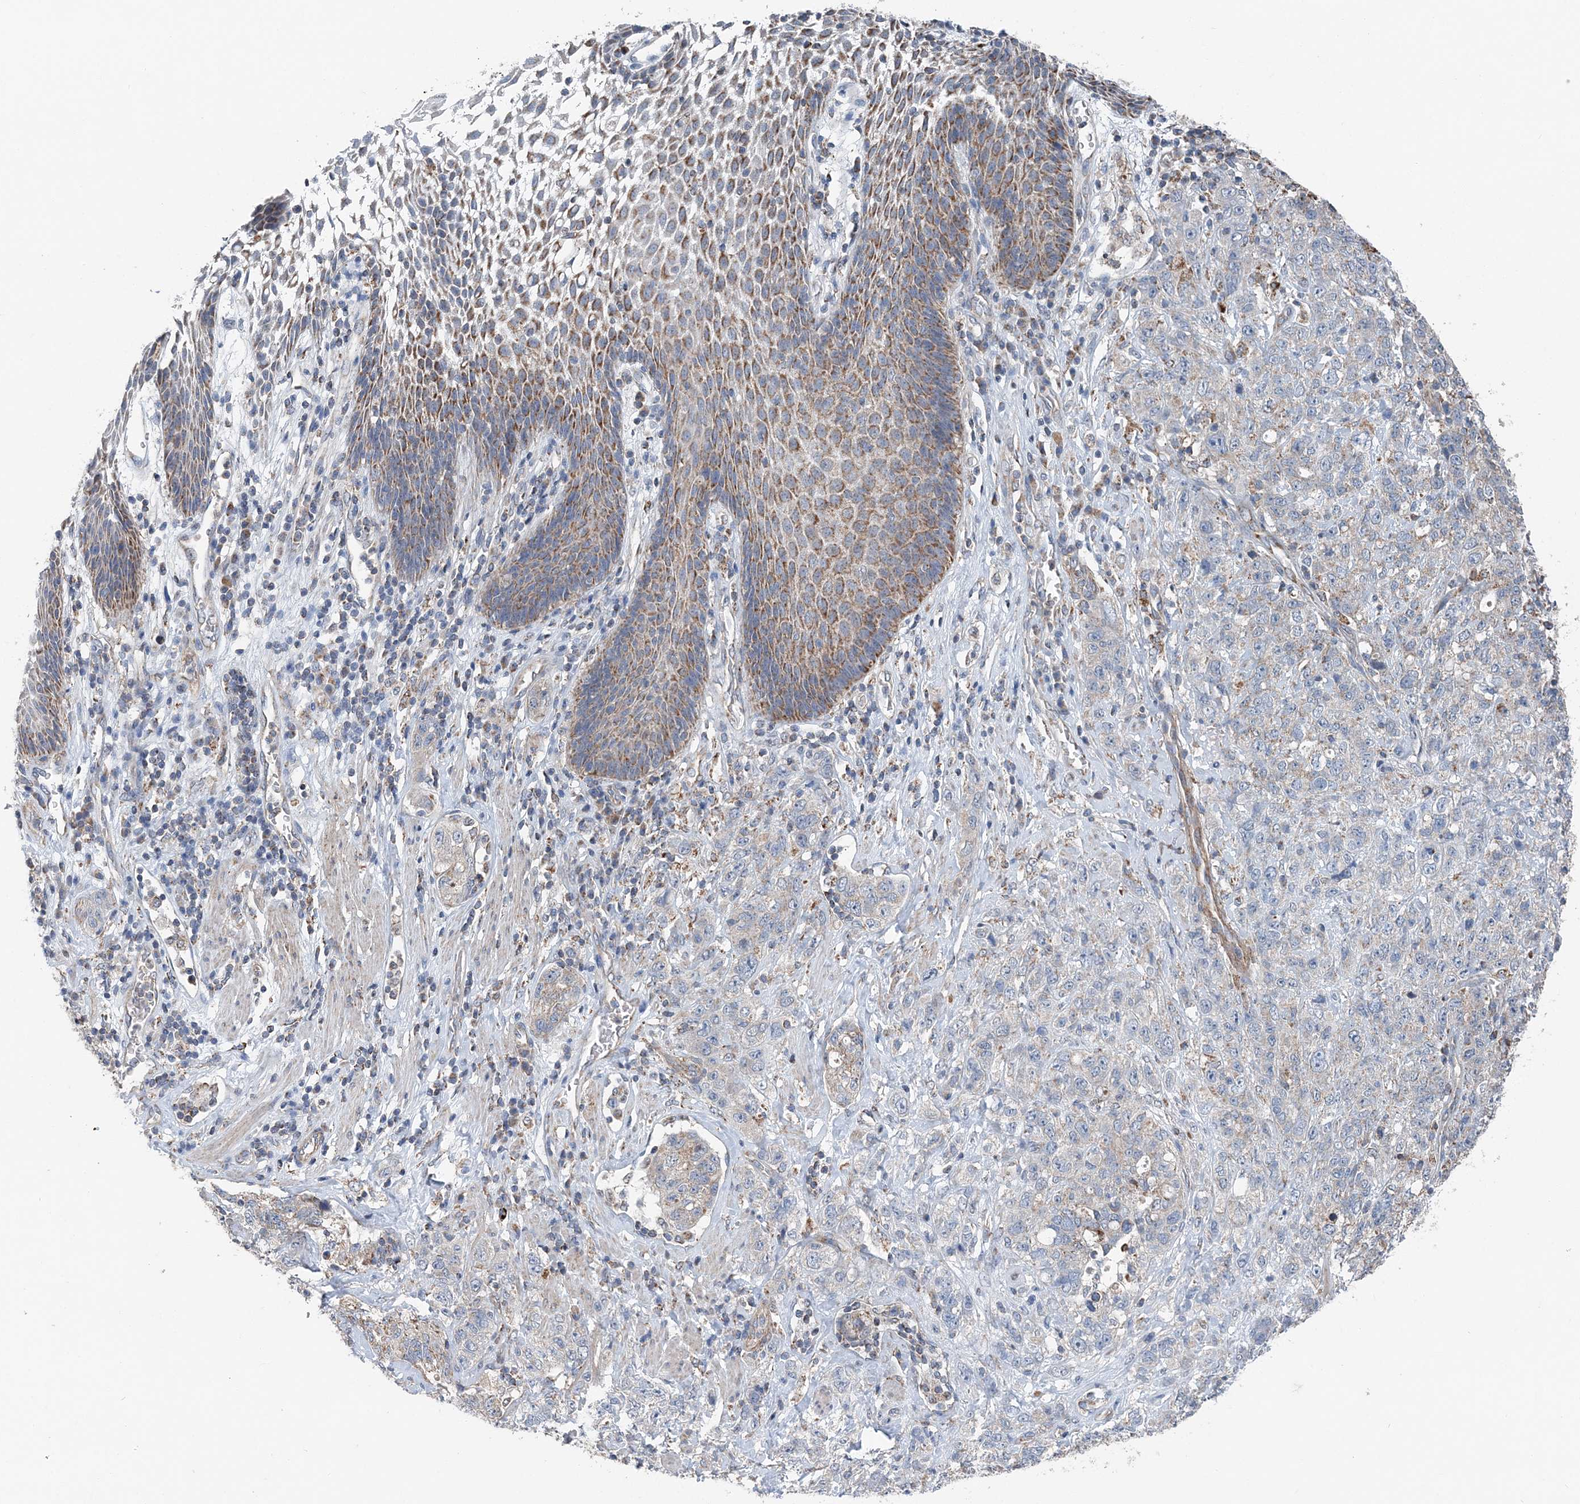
{"staining": {"intensity": "negative", "quantity": "none", "location": "none"}, "tissue": "stomach cancer", "cell_type": "Tumor cells", "image_type": "cancer", "snomed": [{"axis": "morphology", "description": "Adenocarcinoma, NOS"}, {"axis": "topography", "description": "Stomach"}], "caption": "Protein analysis of stomach adenocarcinoma displays no significant positivity in tumor cells. (Immunohistochemistry (ihc), brightfield microscopy, high magnification).", "gene": "SPRY2", "patient": {"sex": "male", "age": 48}}